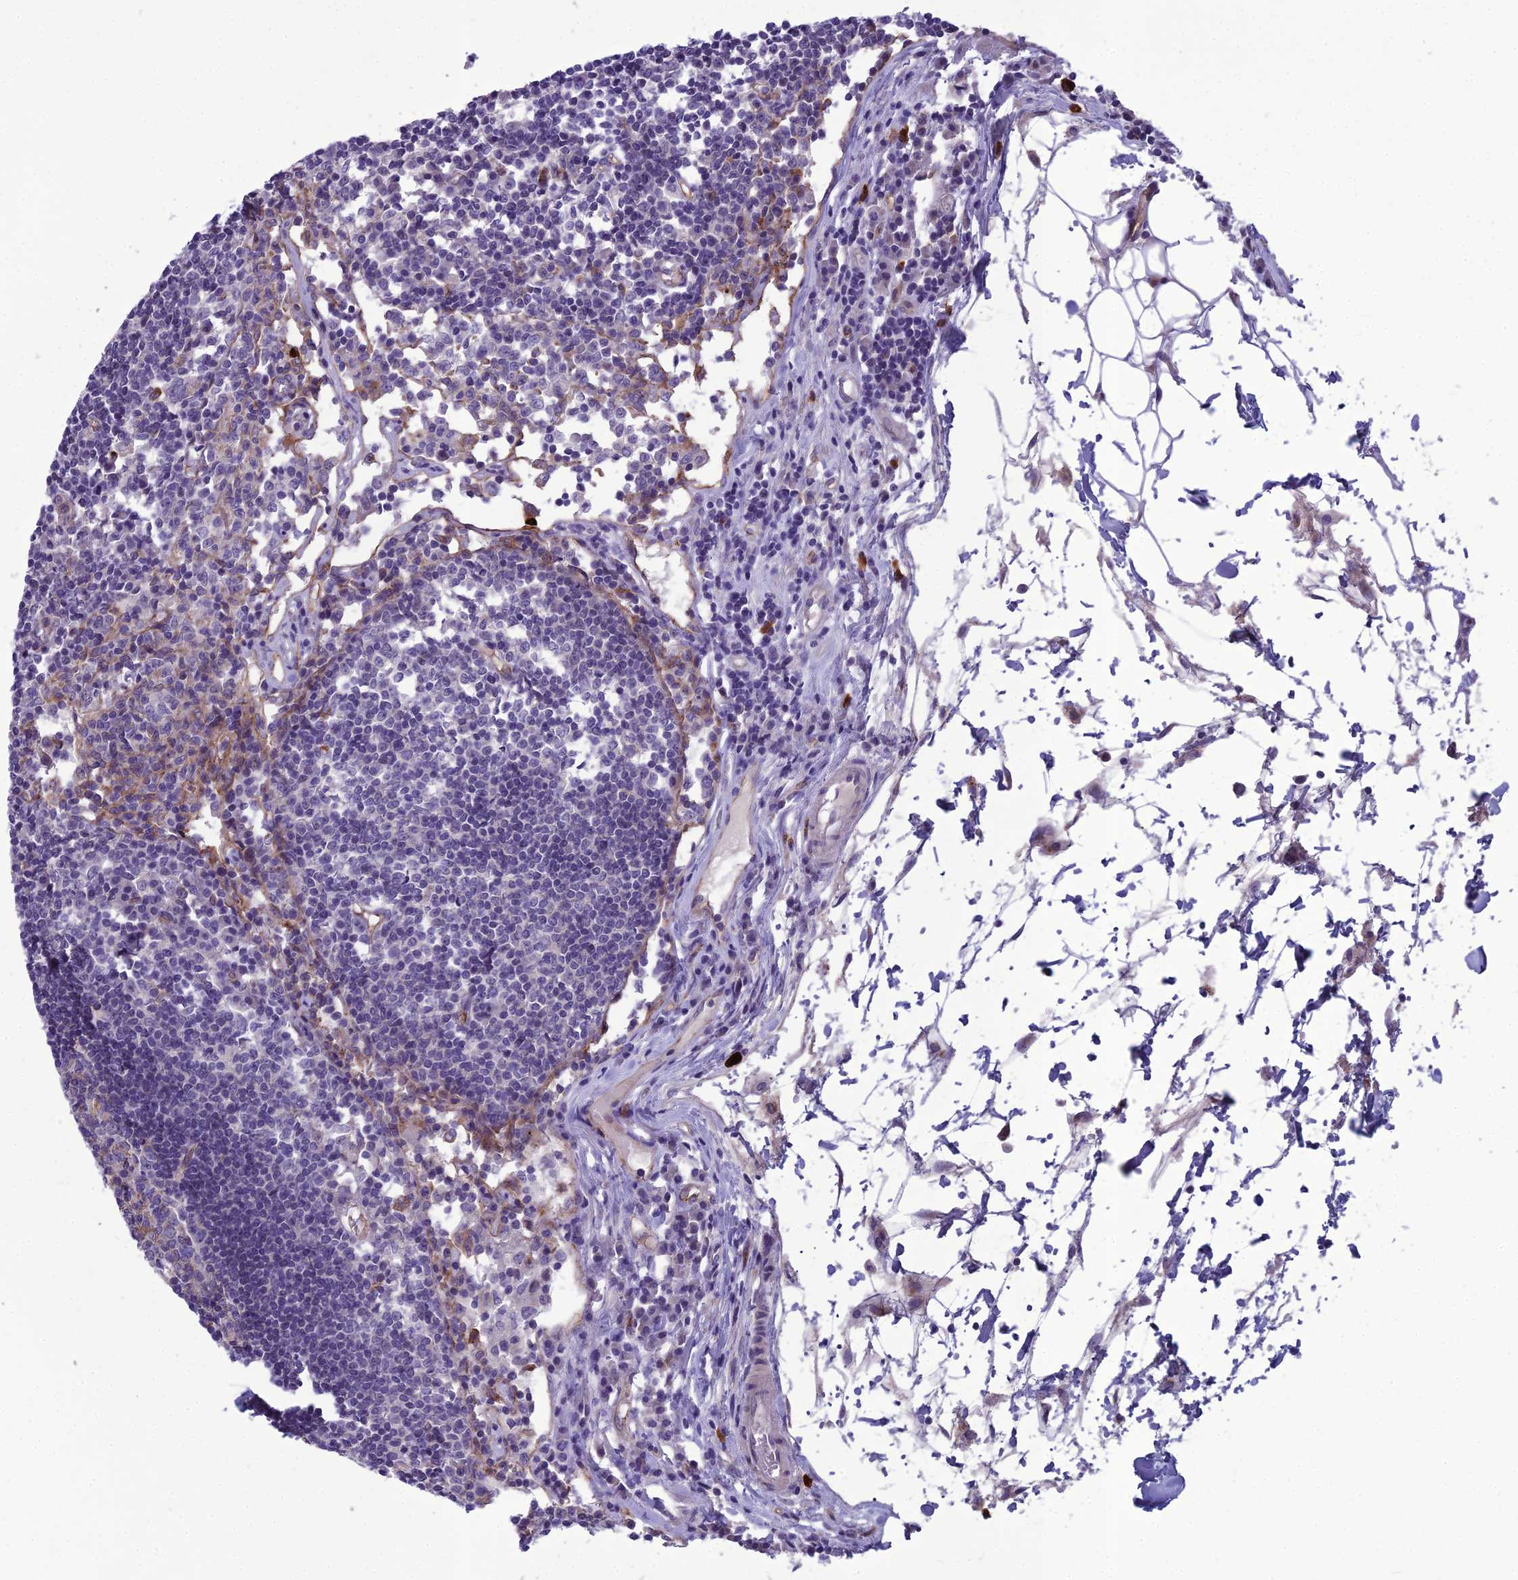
{"staining": {"intensity": "negative", "quantity": "none", "location": "none"}, "tissue": "lymph node", "cell_type": "Germinal center cells", "image_type": "normal", "snomed": [{"axis": "morphology", "description": "Normal tissue, NOS"}, {"axis": "topography", "description": "Lymph node"}], "caption": "Lymph node stained for a protein using immunohistochemistry (IHC) shows no expression germinal center cells.", "gene": "BBS7", "patient": {"sex": "female", "age": 55}}